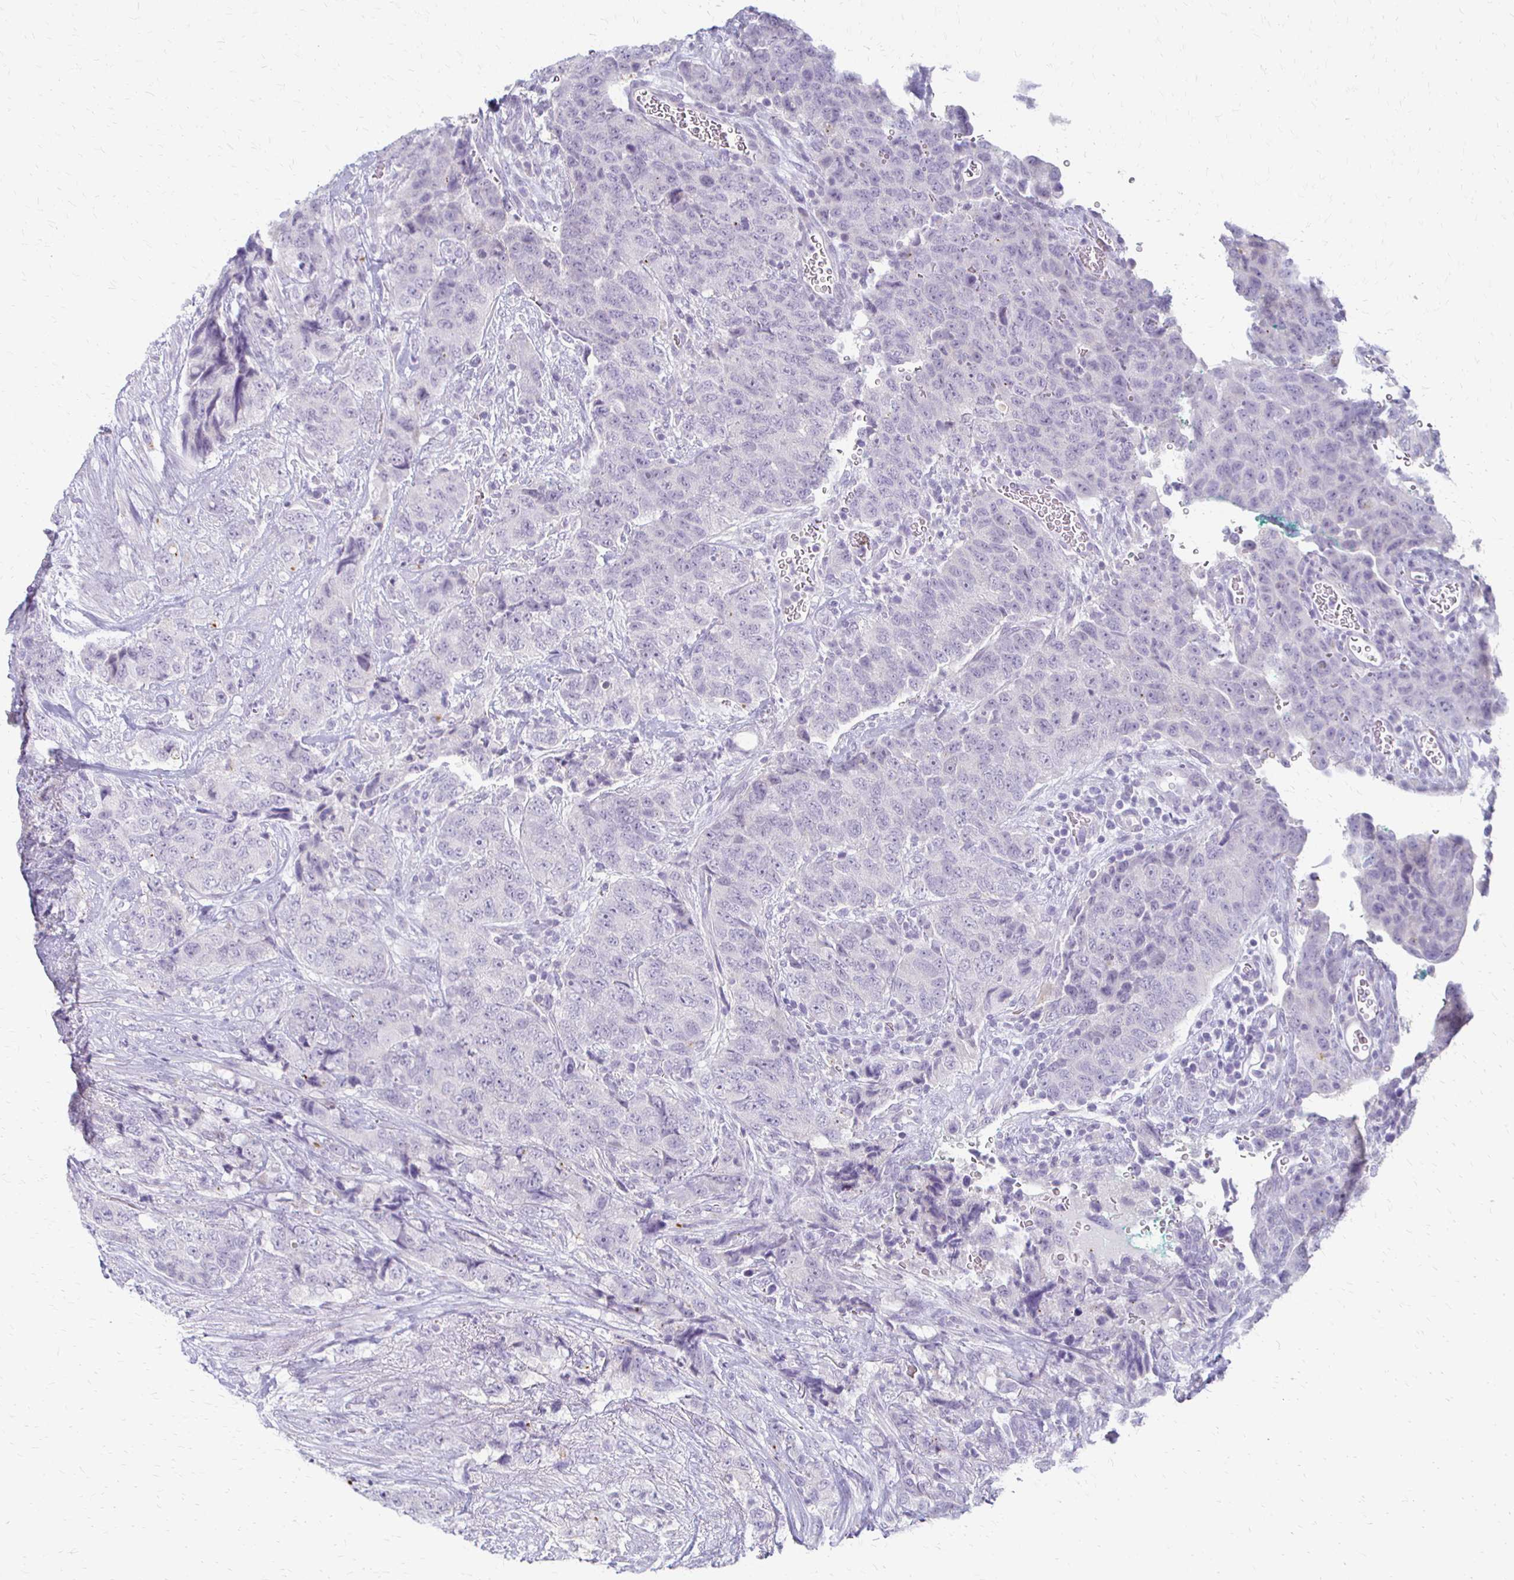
{"staining": {"intensity": "negative", "quantity": "none", "location": "none"}, "tissue": "urothelial cancer", "cell_type": "Tumor cells", "image_type": "cancer", "snomed": [{"axis": "morphology", "description": "Urothelial carcinoma, High grade"}, {"axis": "topography", "description": "Urinary bladder"}], "caption": "High power microscopy photomicrograph of an immunohistochemistry image of urothelial cancer, revealing no significant staining in tumor cells. The staining is performed using DAB brown chromogen with nuclei counter-stained in using hematoxylin.", "gene": "ACP5", "patient": {"sex": "female", "age": 78}}